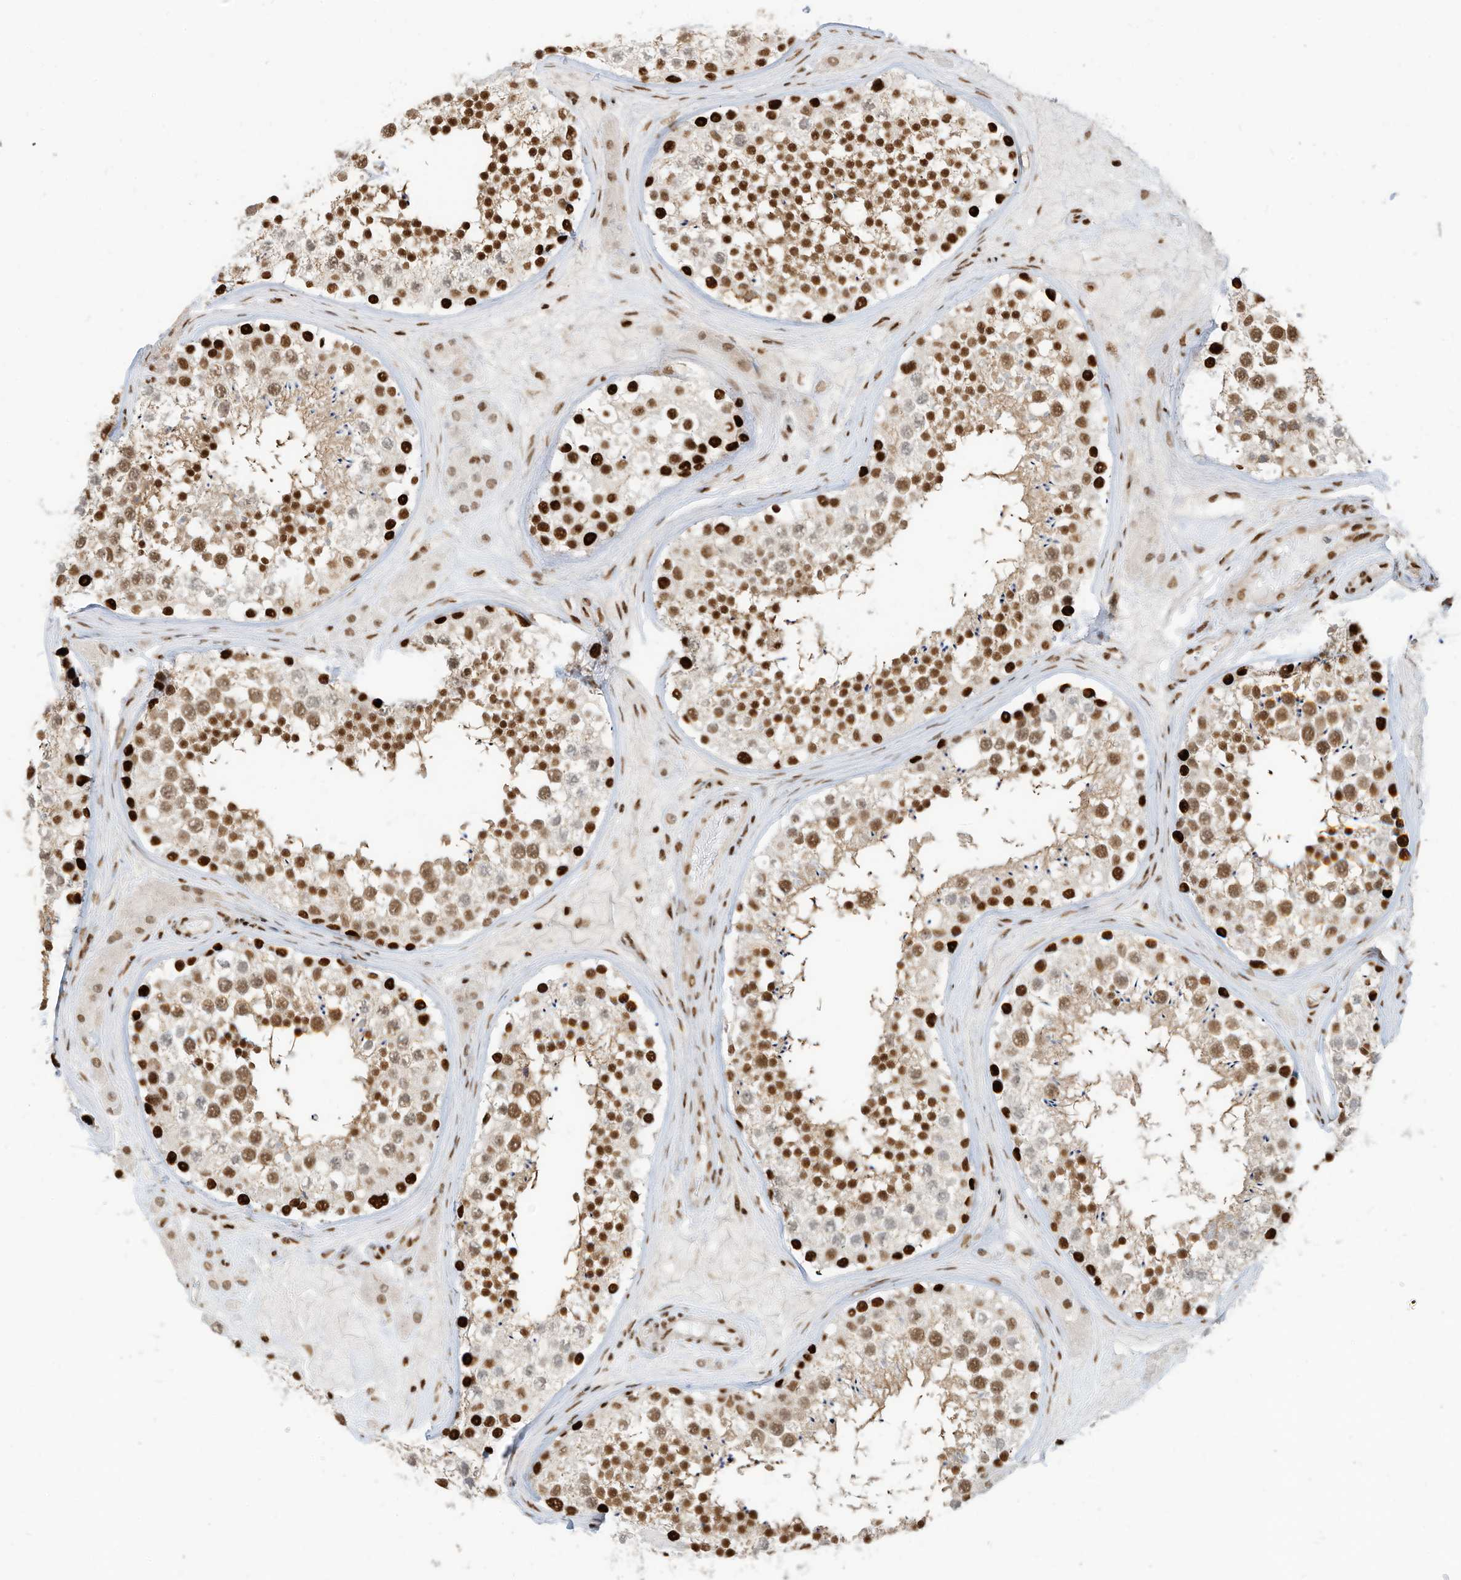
{"staining": {"intensity": "strong", "quantity": ">75%", "location": "nuclear"}, "tissue": "testis", "cell_type": "Cells in seminiferous ducts", "image_type": "normal", "snomed": [{"axis": "morphology", "description": "Normal tissue, NOS"}, {"axis": "topography", "description": "Testis"}], "caption": "Protein expression by immunohistochemistry shows strong nuclear staining in about >75% of cells in seminiferous ducts in normal testis. (DAB (3,3'-diaminobenzidine) IHC, brown staining for protein, blue staining for nuclei).", "gene": "SAMD15", "patient": {"sex": "male", "age": 46}}